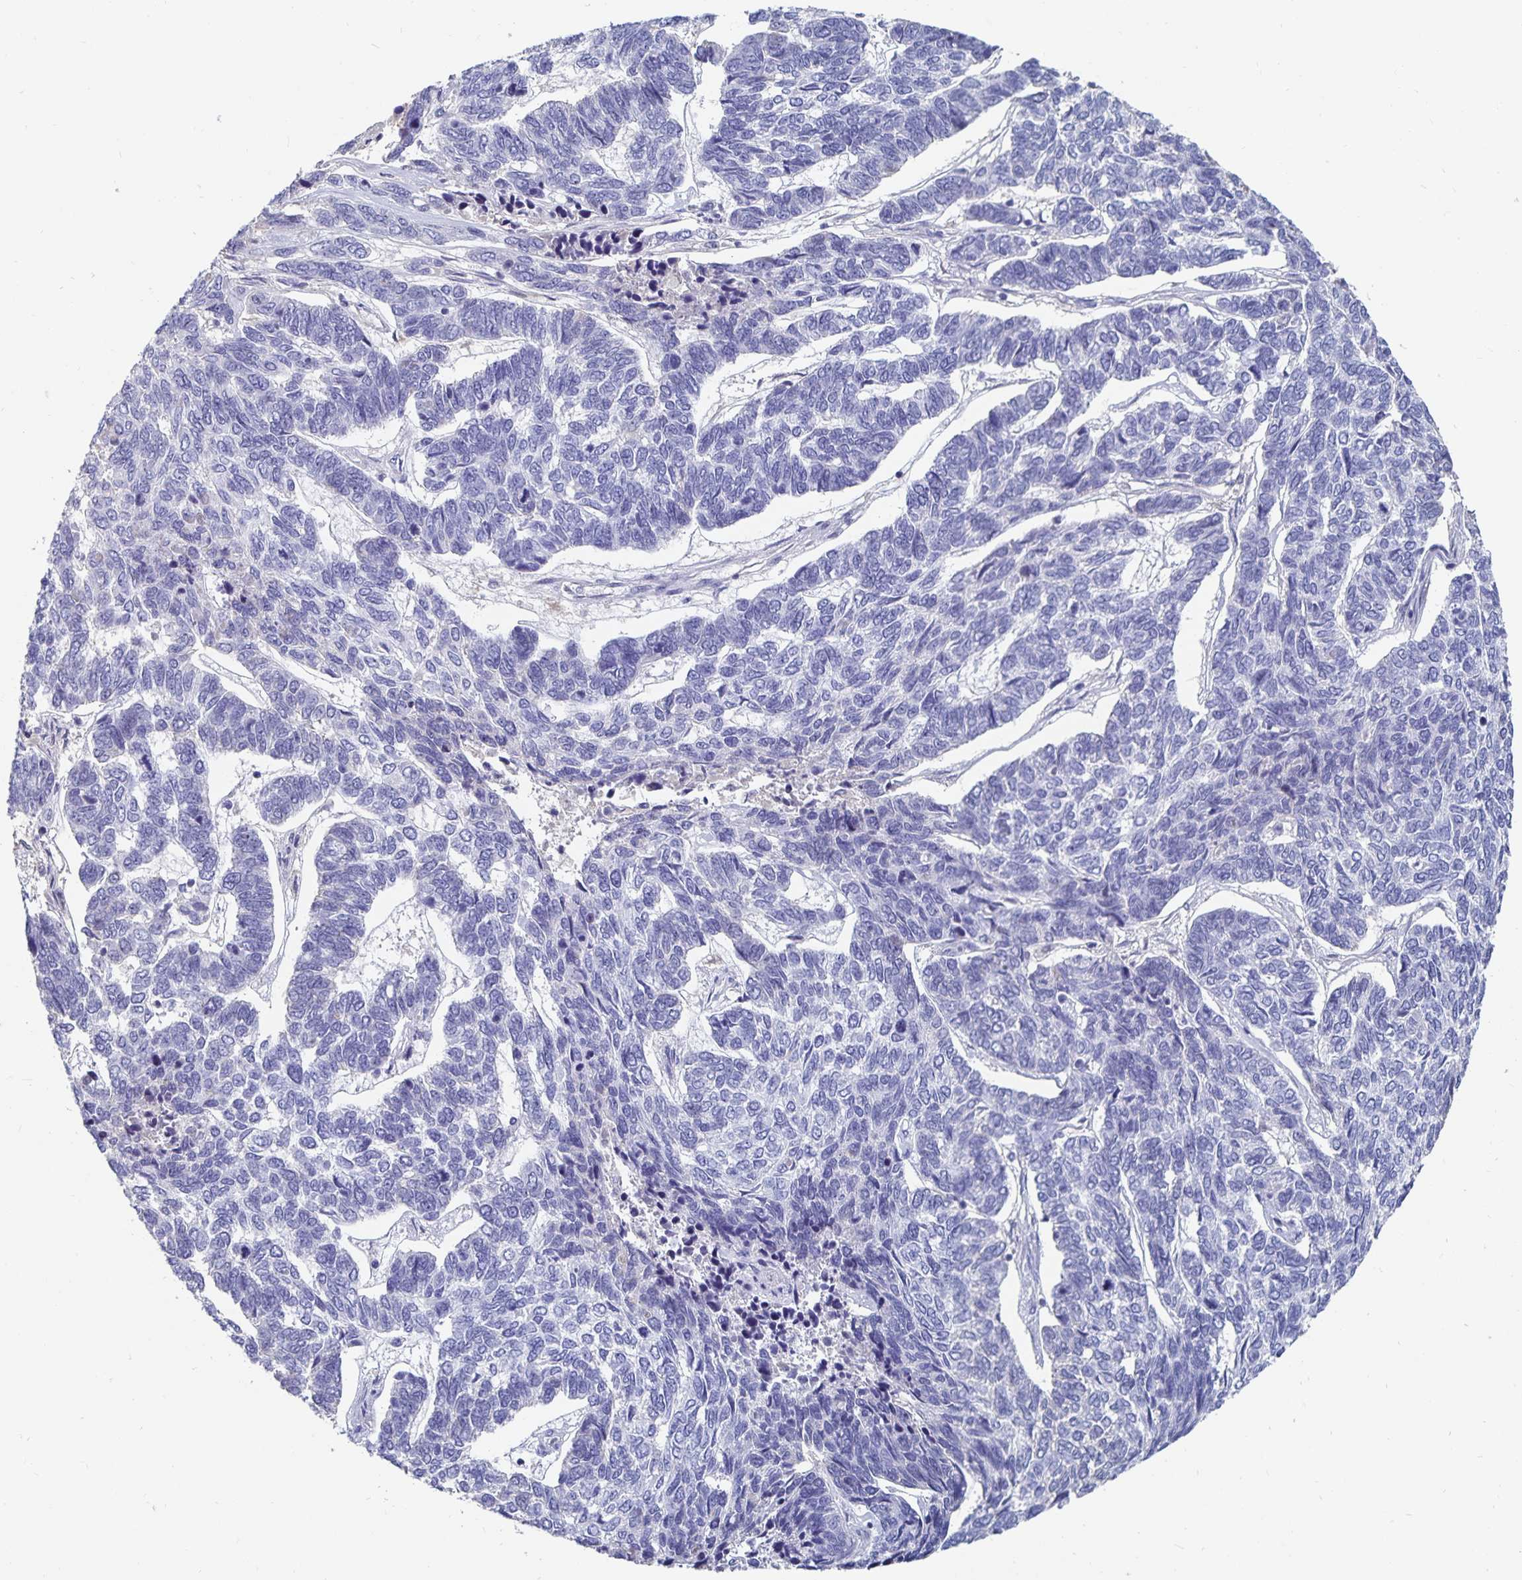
{"staining": {"intensity": "negative", "quantity": "none", "location": "none"}, "tissue": "skin cancer", "cell_type": "Tumor cells", "image_type": "cancer", "snomed": [{"axis": "morphology", "description": "Basal cell carcinoma"}, {"axis": "topography", "description": "Skin"}], "caption": "Skin cancer (basal cell carcinoma) was stained to show a protein in brown. There is no significant staining in tumor cells.", "gene": "CFAP69", "patient": {"sex": "female", "age": 65}}